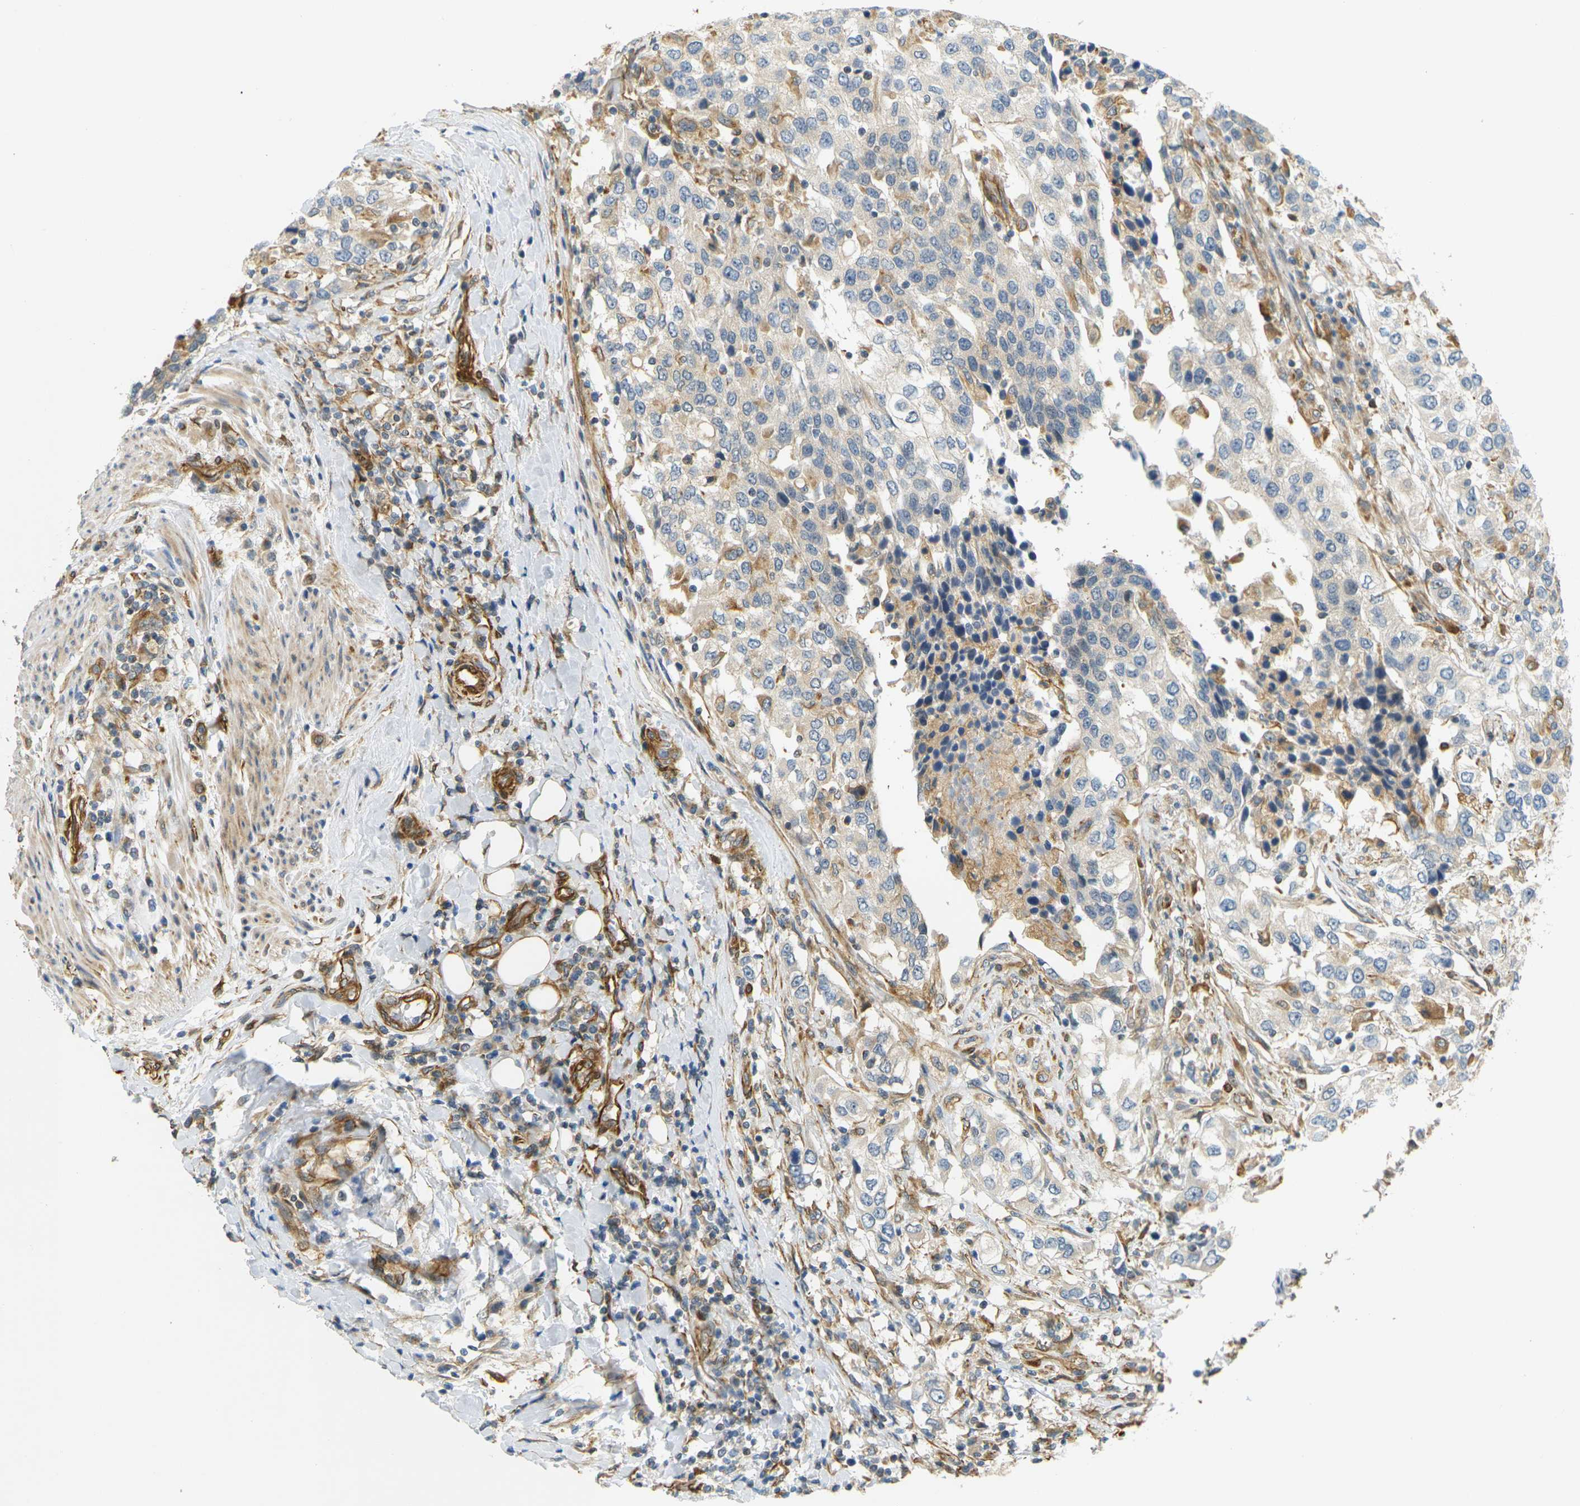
{"staining": {"intensity": "weak", "quantity": ">75%", "location": "cytoplasmic/membranous"}, "tissue": "urothelial cancer", "cell_type": "Tumor cells", "image_type": "cancer", "snomed": [{"axis": "morphology", "description": "Urothelial carcinoma, High grade"}, {"axis": "topography", "description": "Urinary bladder"}], "caption": "Immunohistochemical staining of human urothelial cancer reveals low levels of weak cytoplasmic/membranous positivity in approximately >75% of tumor cells. The staining is performed using DAB brown chromogen to label protein expression. The nuclei are counter-stained blue using hematoxylin.", "gene": "CYTH3", "patient": {"sex": "female", "age": 56}}